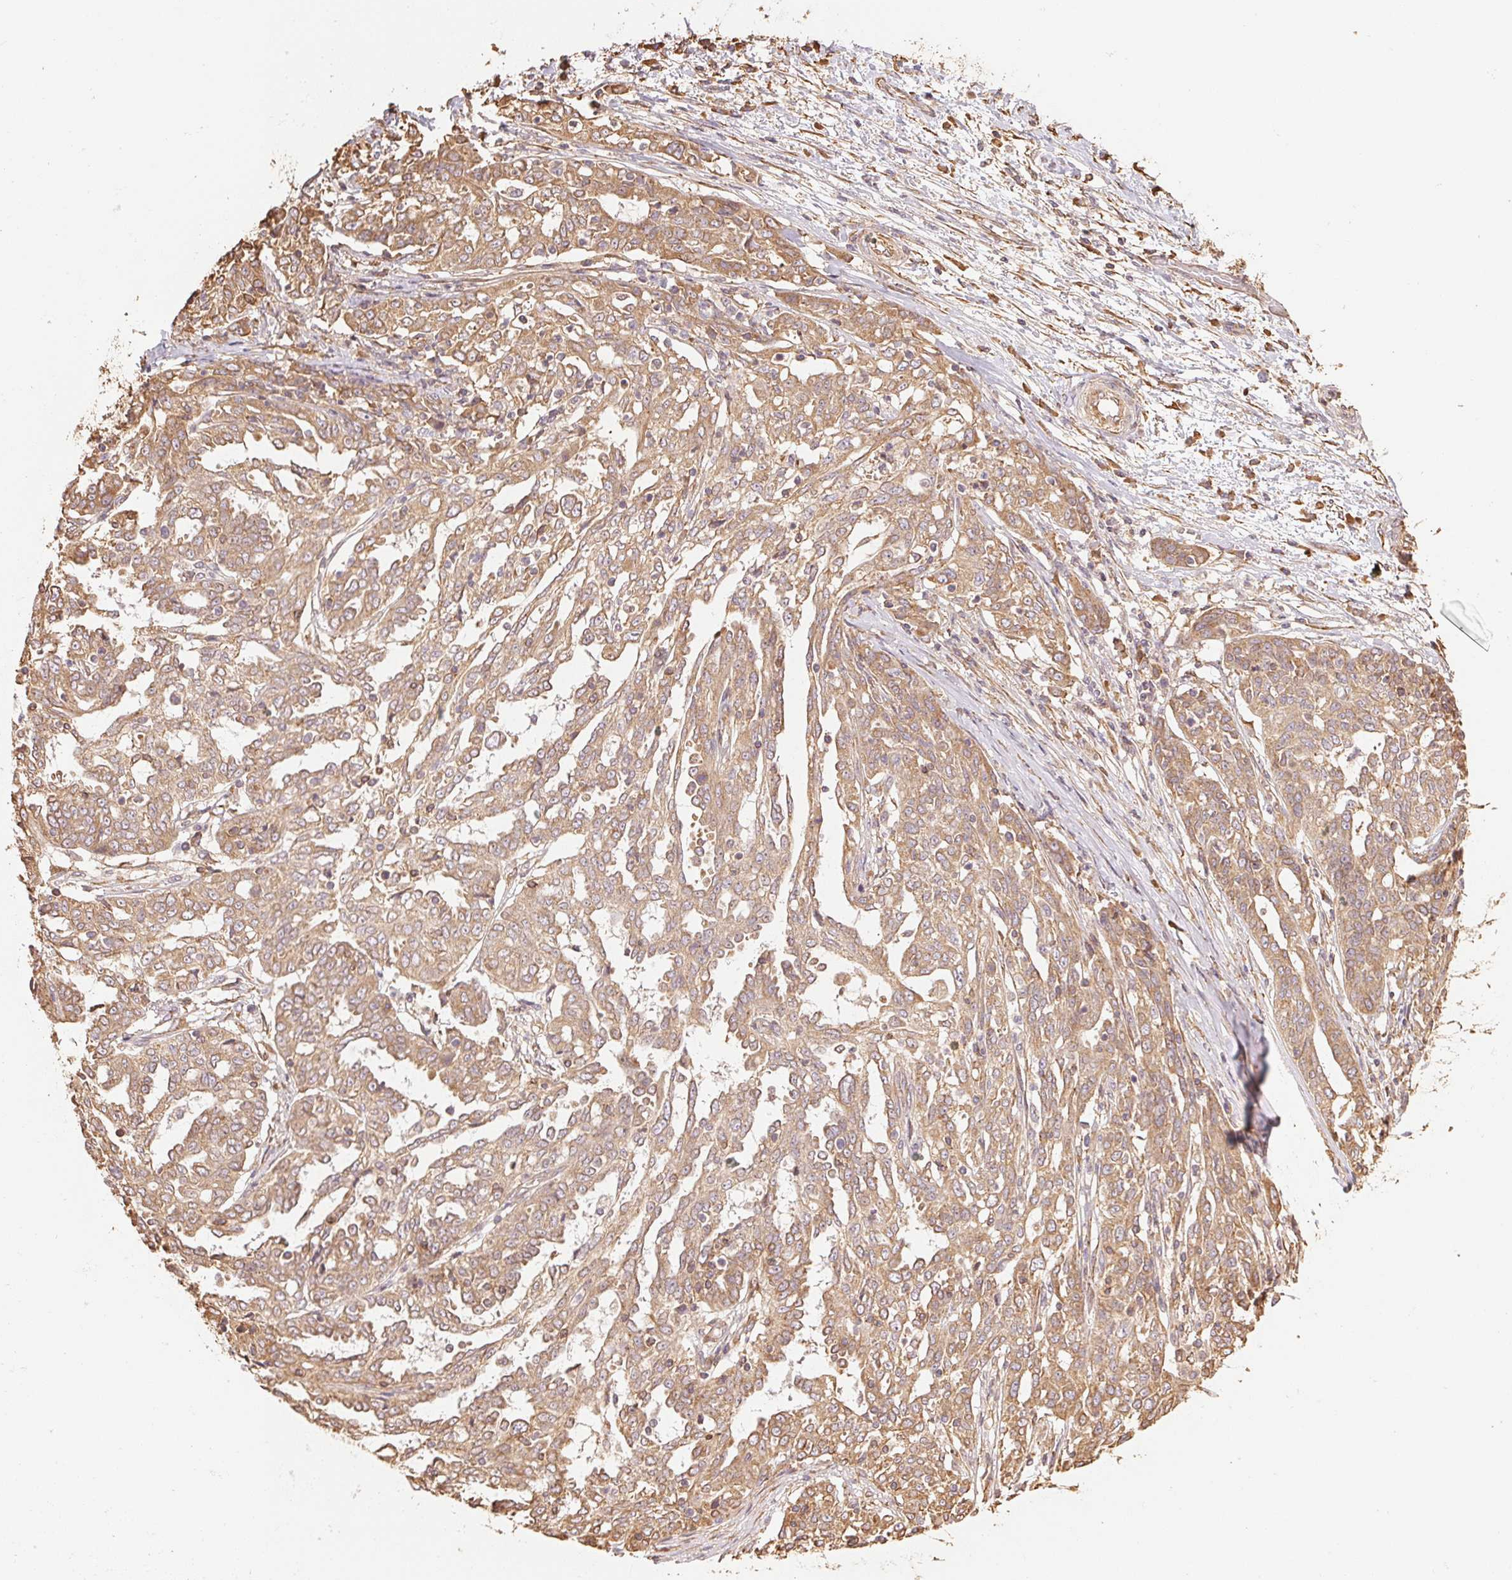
{"staining": {"intensity": "weak", "quantity": ">75%", "location": "cytoplasmic/membranous"}, "tissue": "ovarian cancer", "cell_type": "Tumor cells", "image_type": "cancer", "snomed": [{"axis": "morphology", "description": "Cystadenocarcinoma, serous, NOS"}, {"axis": "topography", "description": "Ovary"}], "caption": "A high-resolution histopathology image shows immunohistochemistry (IHC) staining of ovarian cancer, which reveals weak cytoplasmic/membranous staining in approximately >75% of tumor cells.", "gene": "C6orf163", "patient": {"sex": "female", "age": 67}}